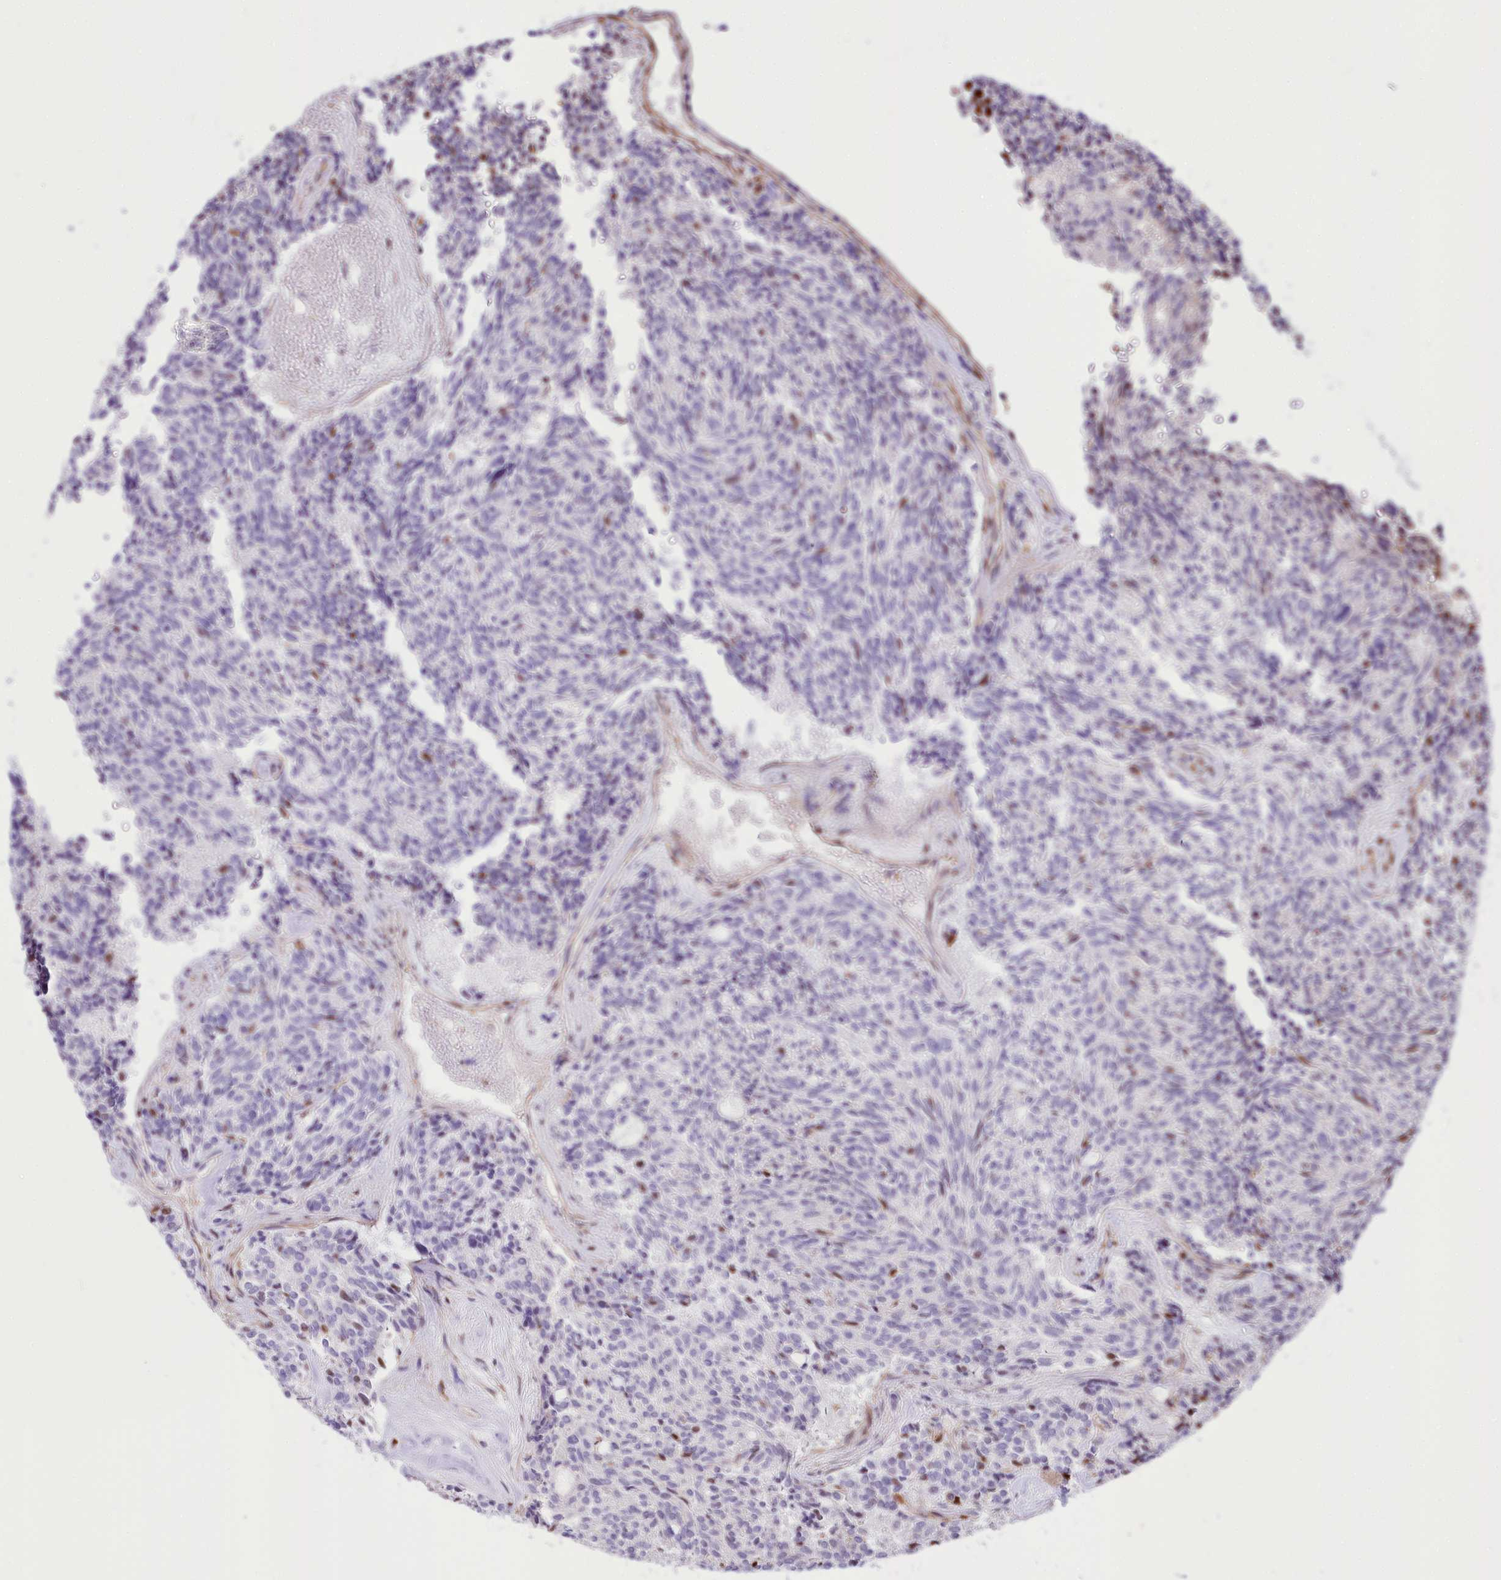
{"staining": {"intensity": "negative", "quantity": "none", "location": "none"}, "tissue": "carcinoid", "cell_type": "Tumor cells", "image_type": "cancer", "snomed": [{"axis": "morphology", "description": "Carcinoid, malignant, NOS"}, {"axis": "topography", "description": "Pancreas"}], "caption": "Protein analysis of malignant carcinoid demonstrates no significant expression in tumor cells. (DAB (3,3'-diaminobenzidine) immunohistochemistry visualized using brightfield microscopy, high magnification).", "gene": "PTMS", "patient": {"sex": "female", "age": 54}}